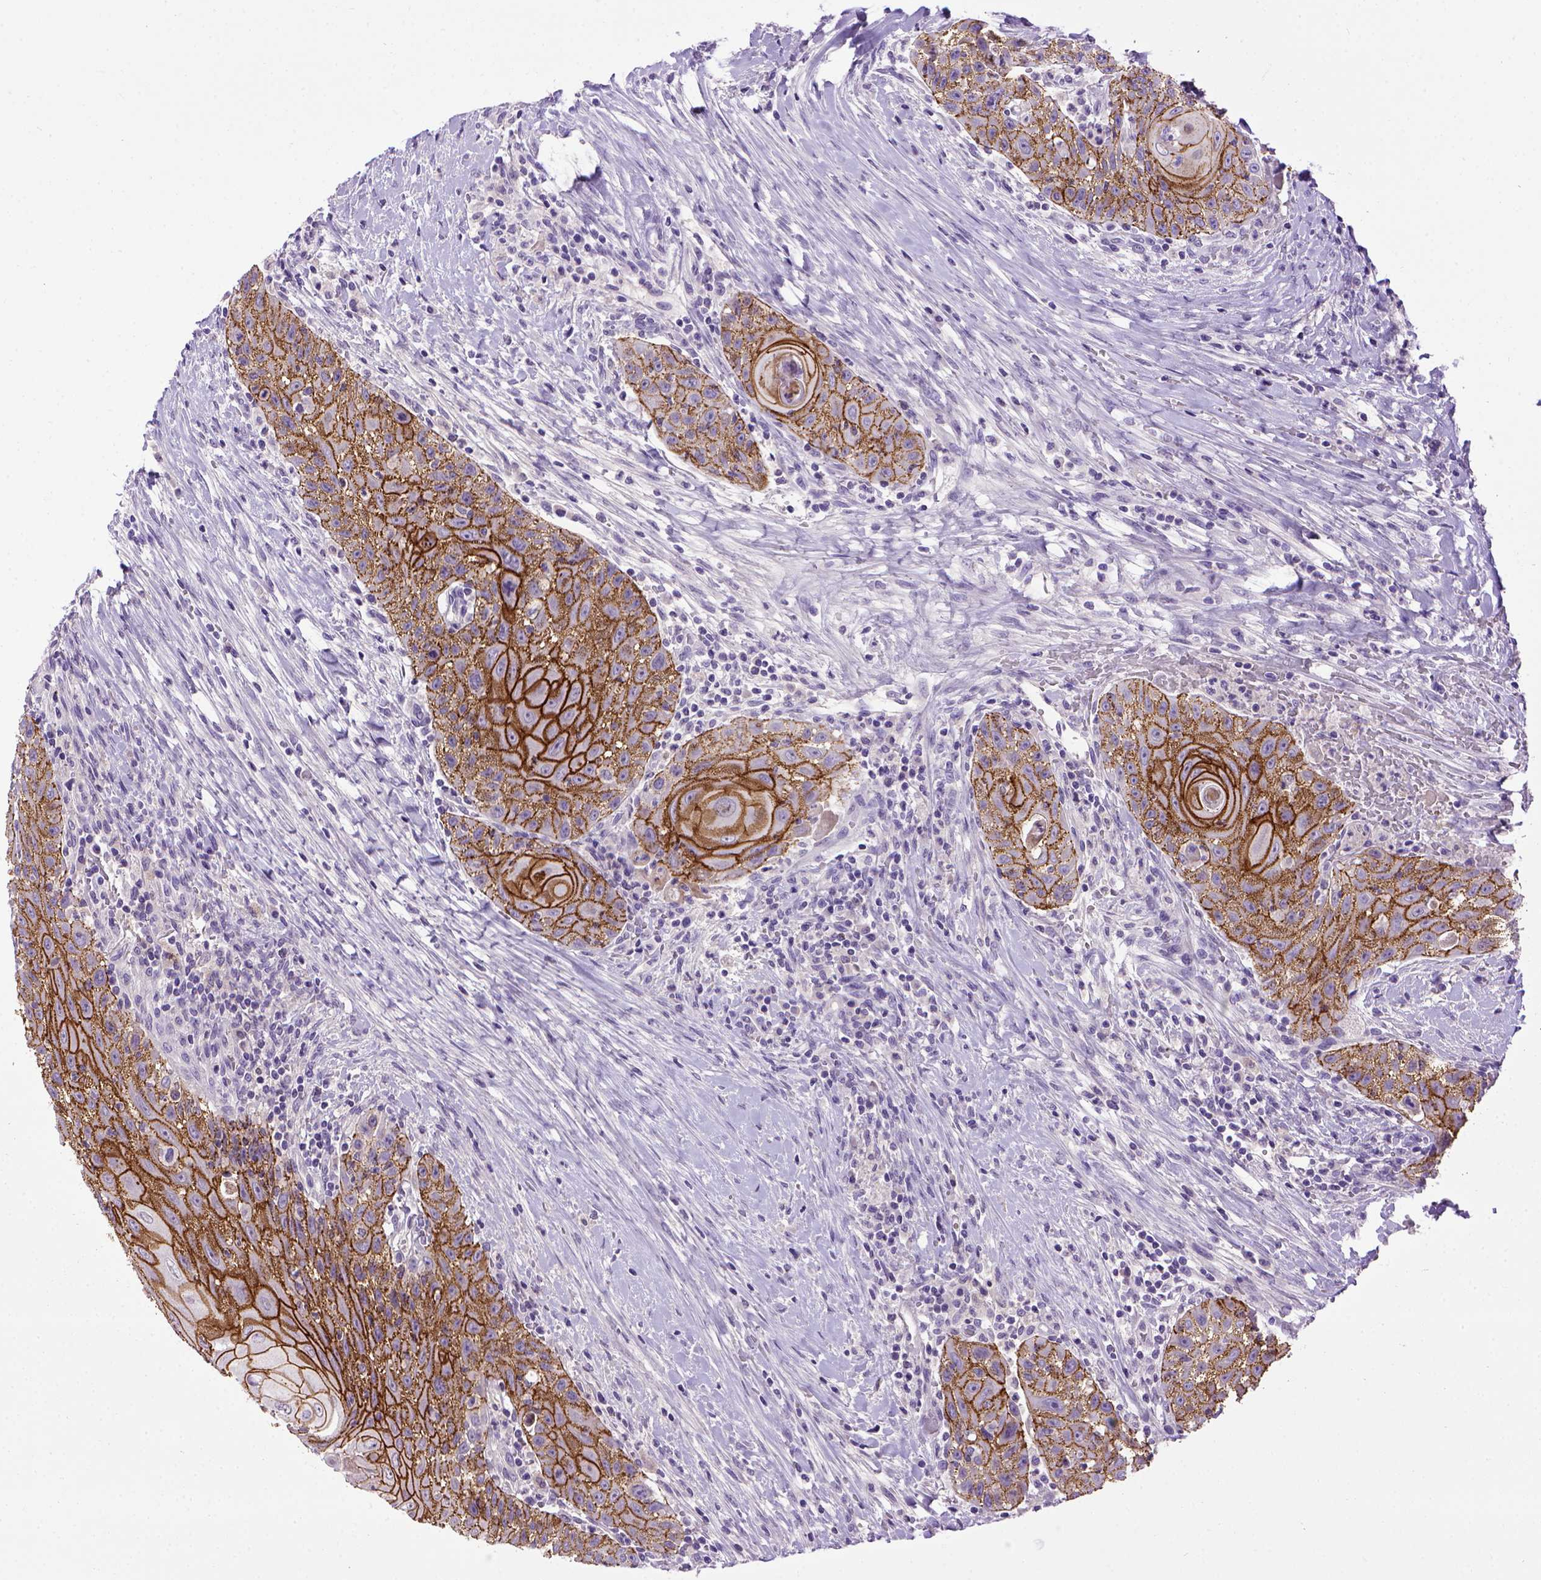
{"staining": {"intensity": "strong", "quantity": "<25%", "location": "cytoplasmic/membranous"}, "tissue": "head and neck cancer", "cell_type": "Tumor cells", "image_type": "cancer", "snomed": [{"axis": "morphology", "description": "Squamous cell carcinoma, NOS"}, {"axis": "topography", "description": "Head-Neck"}], "caption": "Head and neck cancer tissue reveals strong cytoplasmic/membranous positivity in about <25% of tumor cells, visualized by immunohistochemistry.", "gene": "CDH1", "patient": {"sex": "male", "age": 69}}